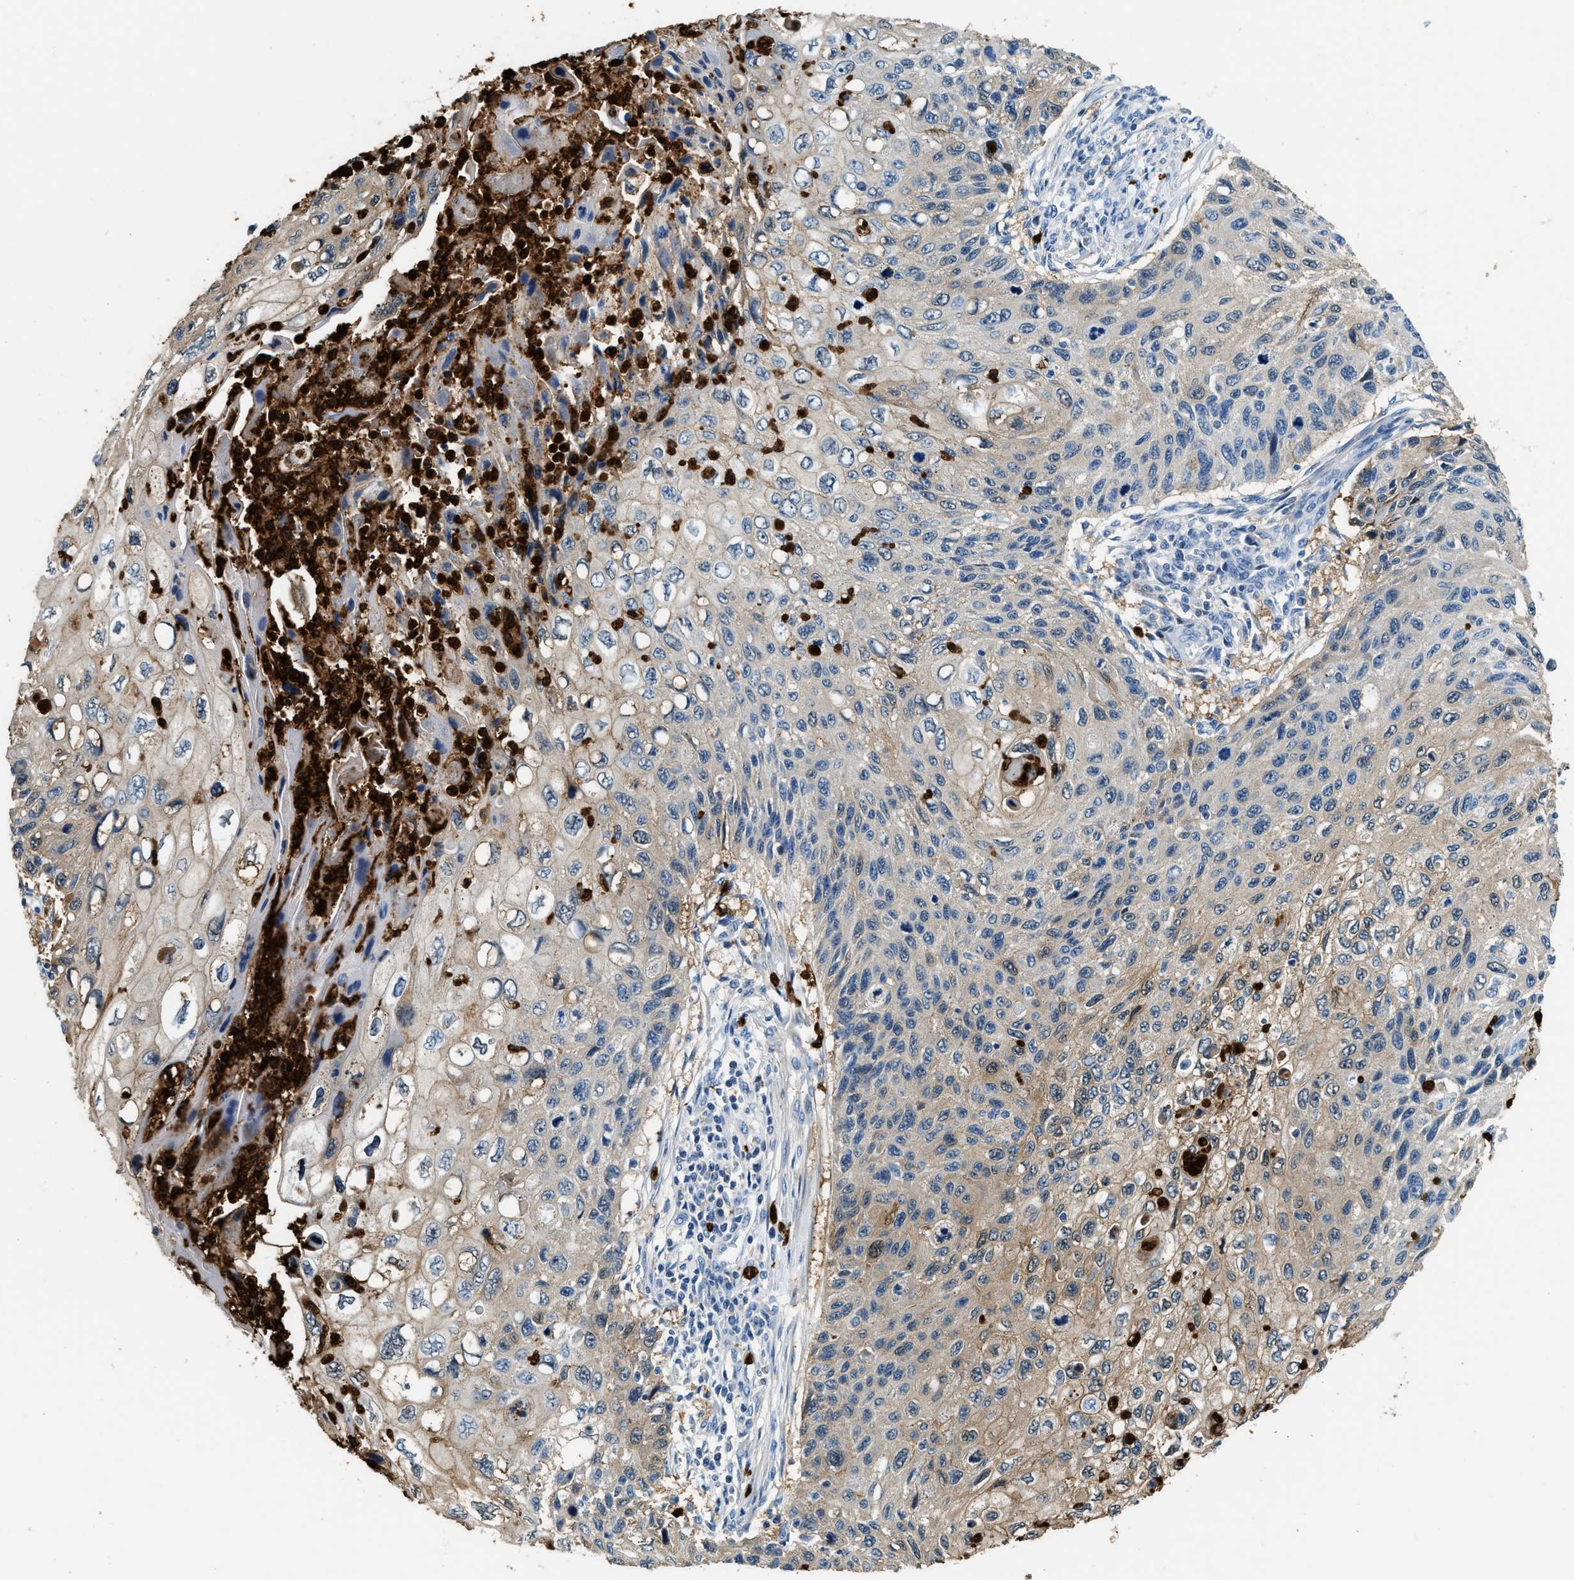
{"staining": {"intensity": "moderate", "quantity": "25%-75%", "location": "cytoplasmic/membranous"}, "tissue": "cervical cancer", "cell_type": "Tumor cells", "image_type": "cancer", "snomed": [{"axis": "morphology", "description": "Squamous cell carcinoma, NOS"}, {"axis": "topography", "description": "Cervix"}], "caption": "IHC histopathology image of human squamous cell carcinoma (cervical) stained for a protein (brown), which demonstrates medium levels of moderate cytoplasmic/membranous positivity in about 25%-75% of tumor cells.", "gene": "ANXA3", "patient": {"sex": "female", "age": 70}}